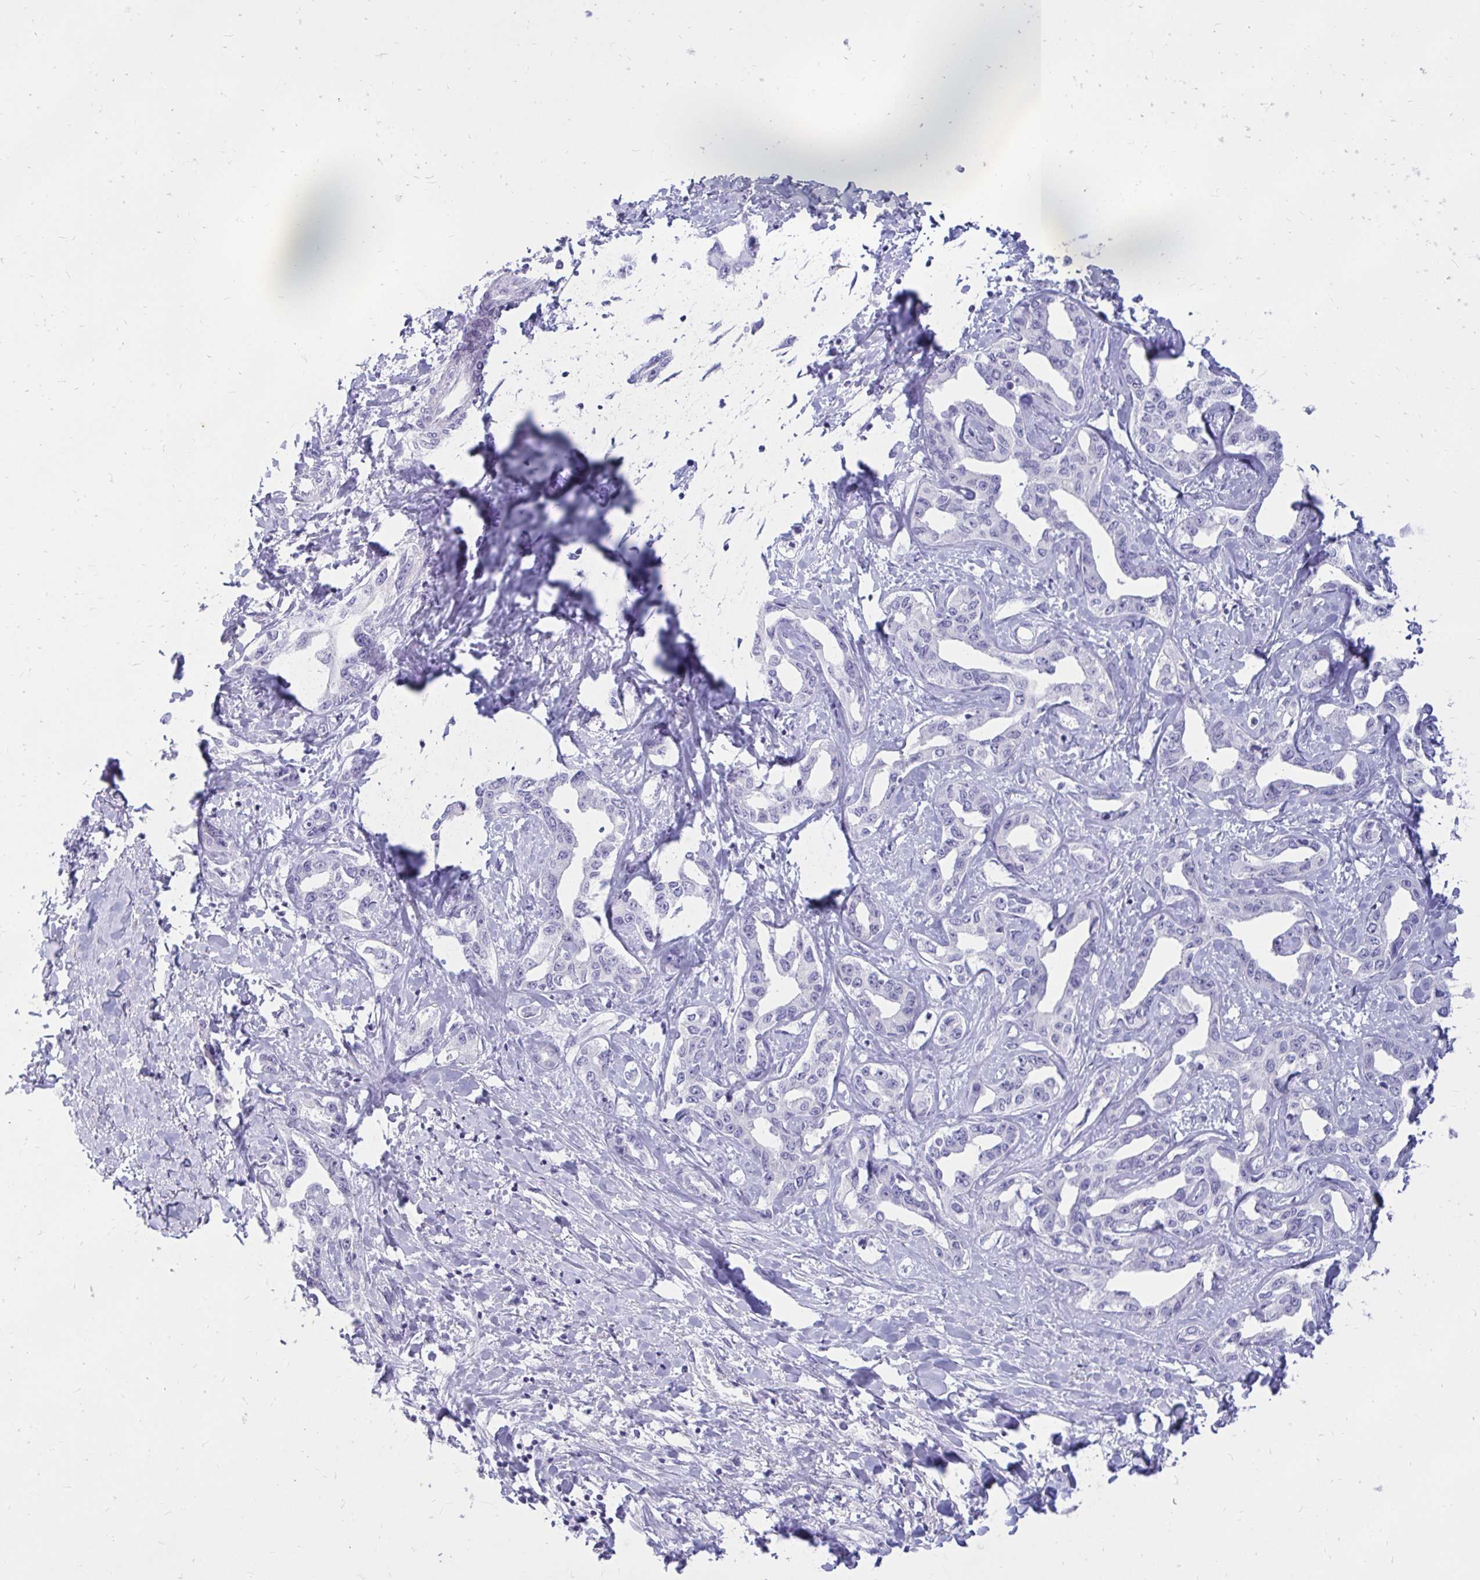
{"staining": {"intensity": "negative", "quantity": "none", "location": "none"}, "tissue": "liver cancer", "cell_type": "Tumor cells", "image_type": "cancer", "snomed": [{"axis": "morphology", "description": "Cholangiocarcinoma"}, {"axis": "topography", "description": "Liver"}], "caption": "A high-resolution image shows immunohistochemistry (IHC) staining of cholangiocarcinoma (liver), which demonstrates no significant positivity in tumor cells.", "gene": "NANOGNB", "patient": {"sex": "male", "age": 59}}